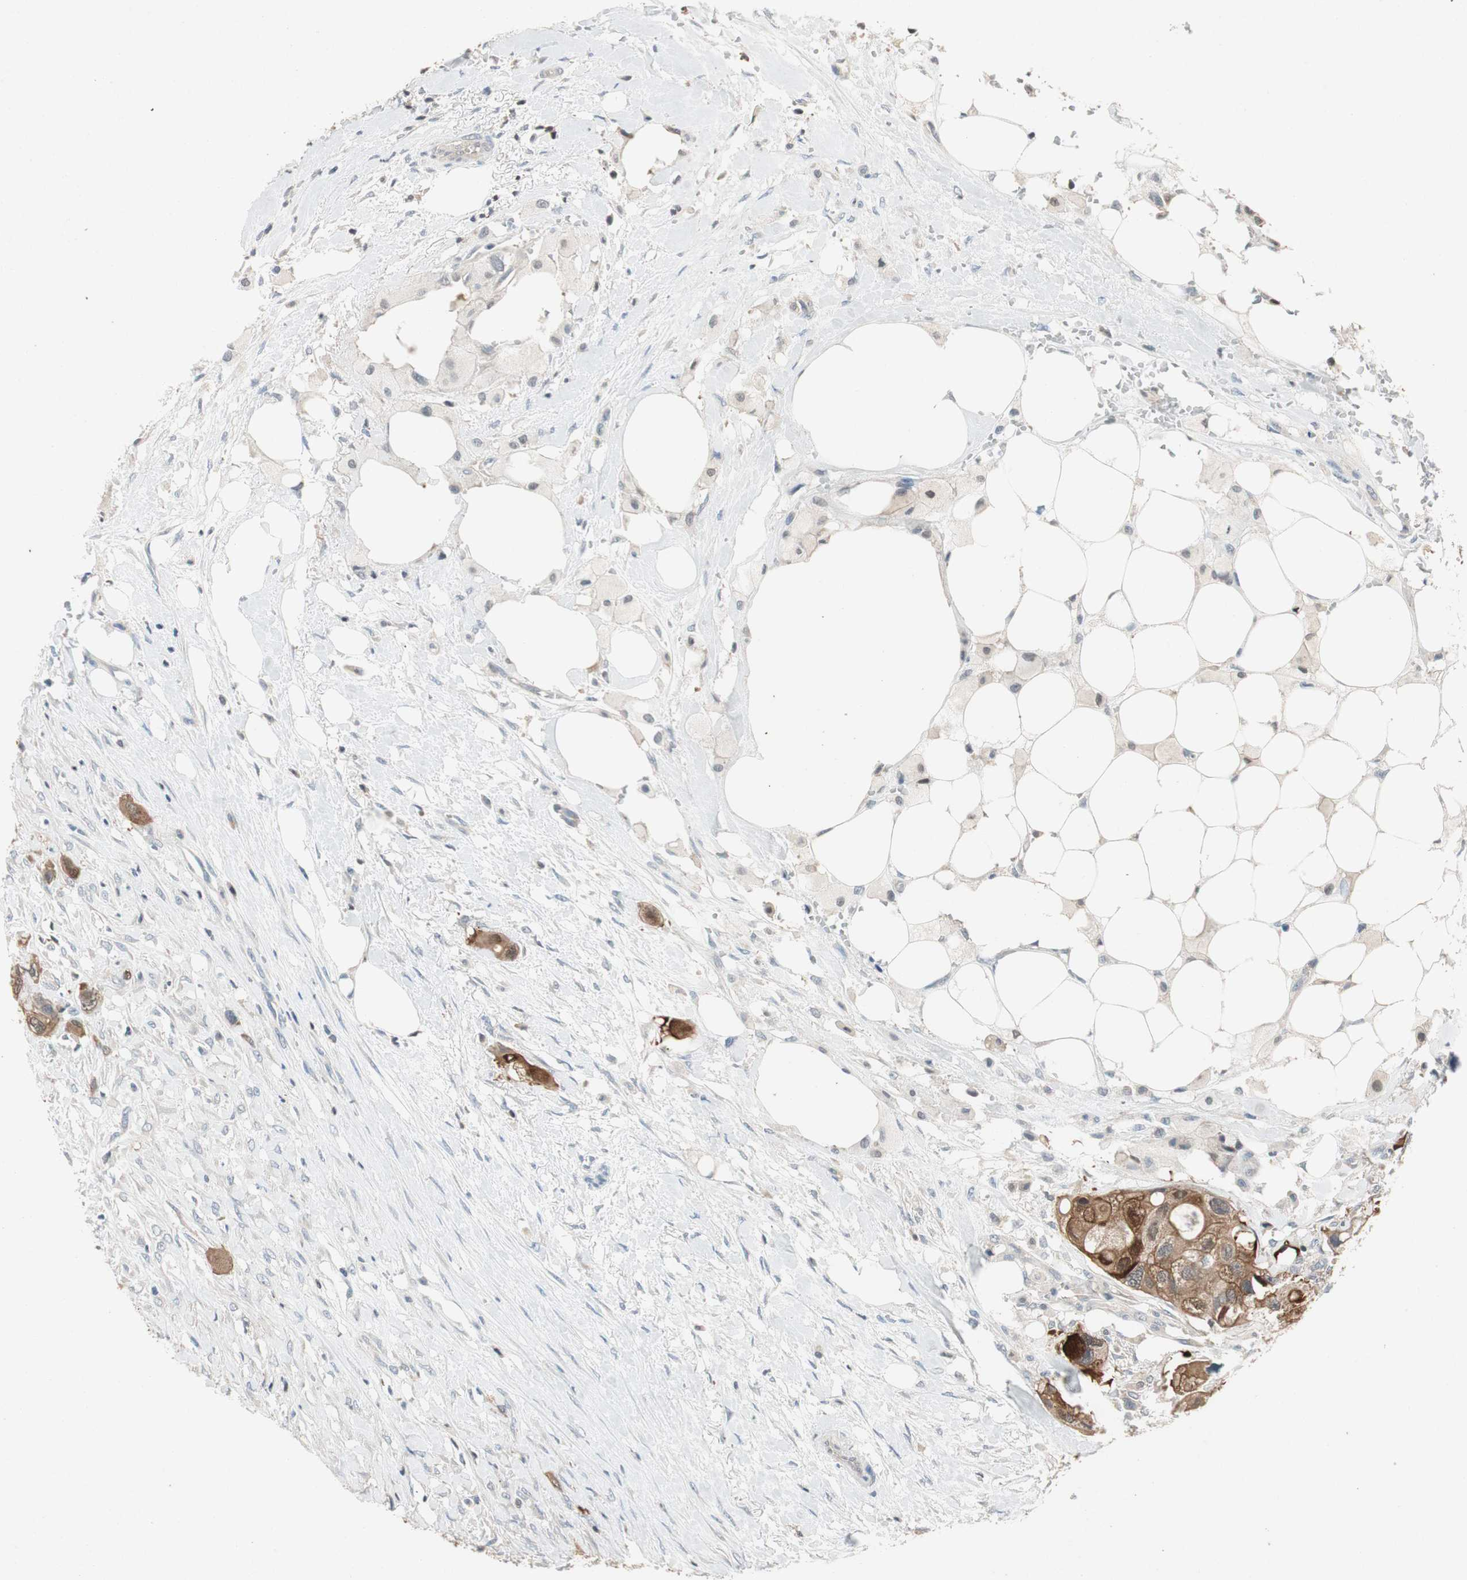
{"staining": {"intensity": "strong", "quantity": "<25%", "location": "cytoplasmic/membranous,nuclear"}, "tissue": "colorectal cancer", "cell_type": "Tumor cells", "image_type": "cancer", "snomed": [{"axis": "morphology", "description": "Adenocarcinoma, NOS"}, {"axis": "topography", "description": "Colon"}], "caption": "Protein staining demonstrates strong cytoplasmic/membranous and nuclear staining in about <25% of tumor cells in colorectal cancer. Using DAB (3,3'-diaminobenzidine) (brown) and hematoxylin (blue) stains, captured at high magnification using brightfield microscopy.", "gene": "SERPINB5", "patient": {"sex": "female", "age": 57}}